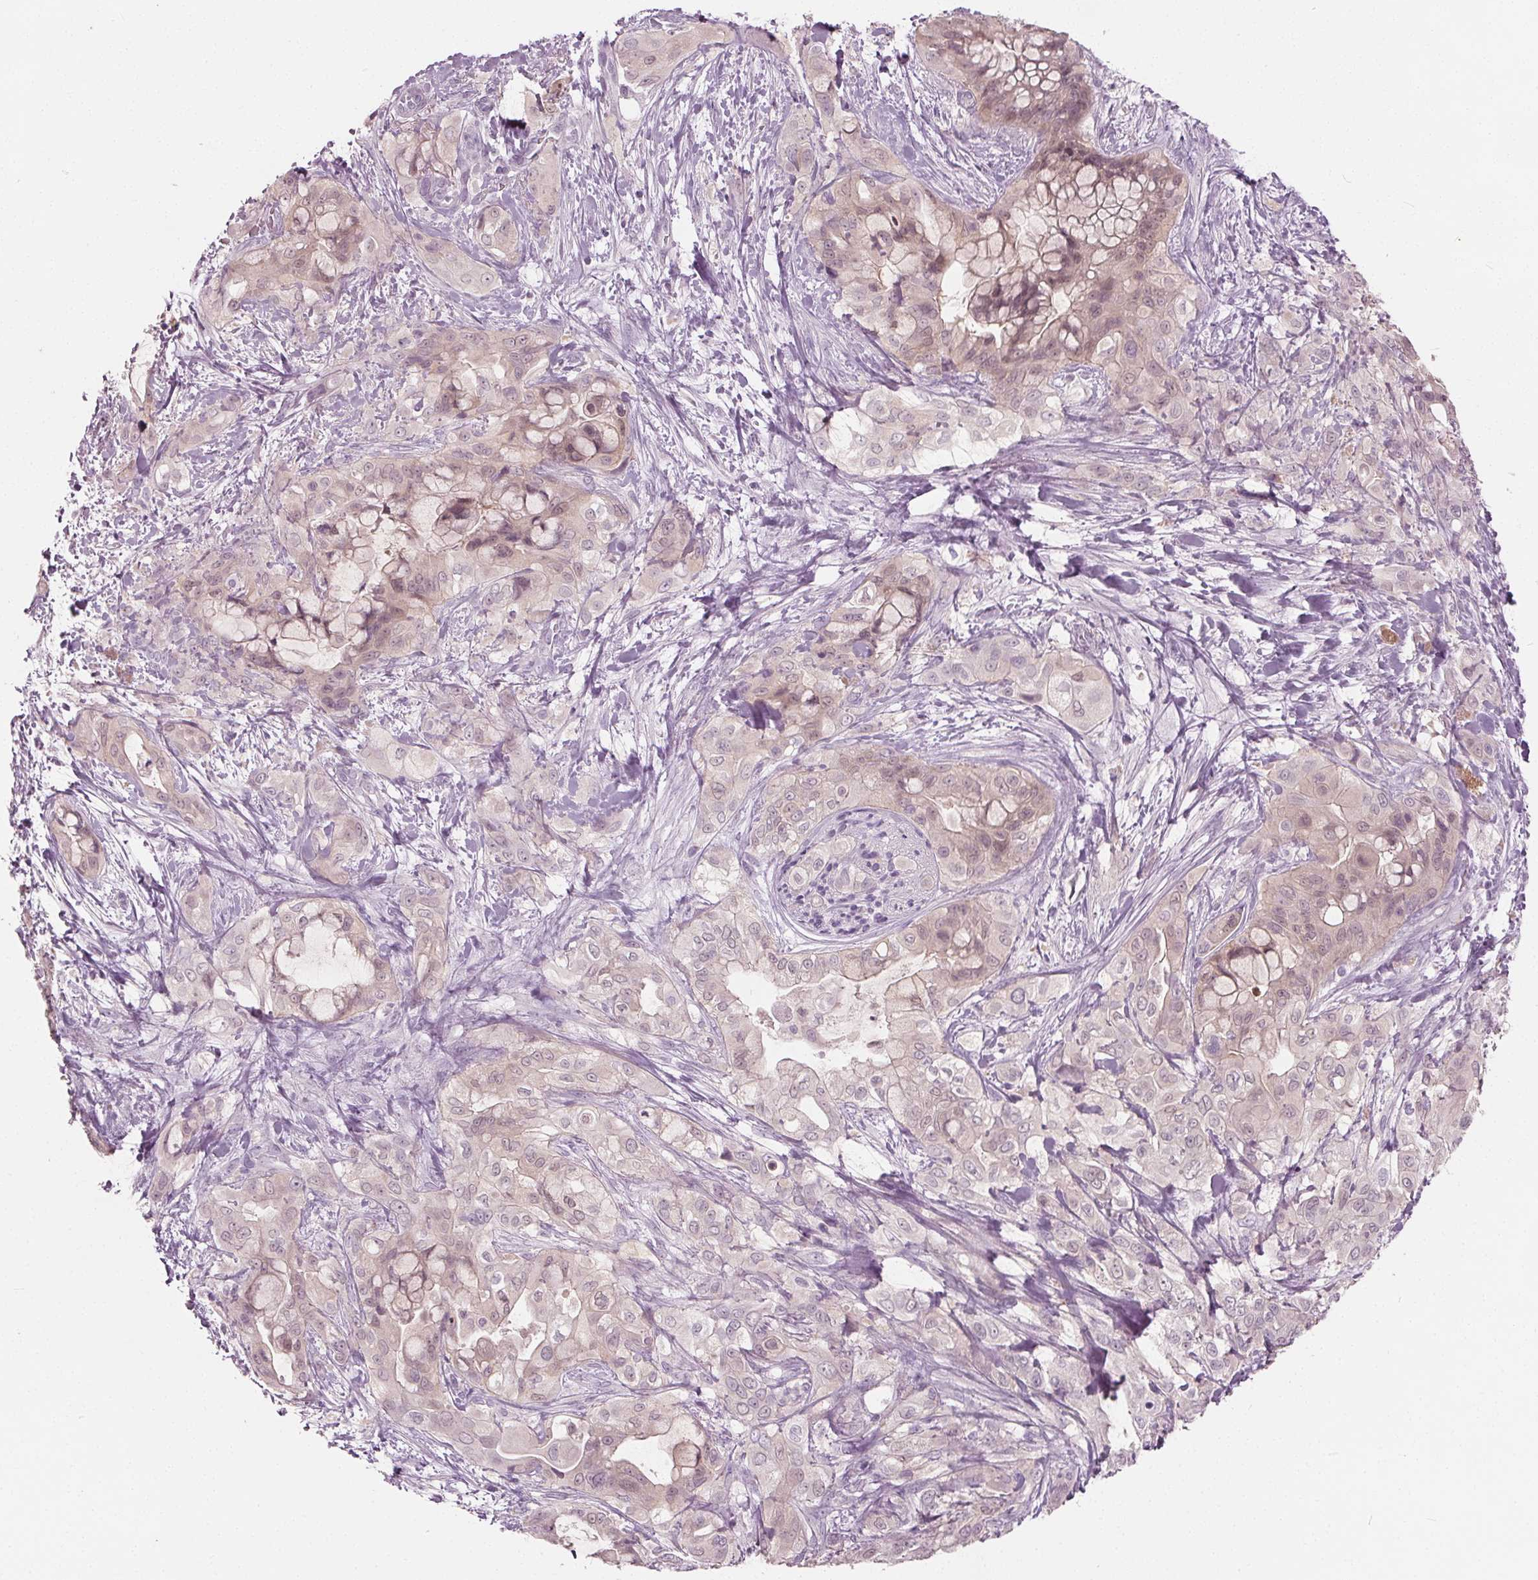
{"staining": {"intensity": "negative", "quantity": "none", "location": "none"}, "tissue": "pancreatic cancer", "cell_type": "Tumor cells", "image_type": "cancer", "snomed": [{"axis": "morphology", "description": "Adenocarcinoma, NOS"}, {"axis": "topography", "description": "Pancreas"}], "caption": "Pancreatic cancer stained for a protein using immunohistochemistry exhibits no positivity tumor cells.", "gene": "TKFC", "patient": {"sex": "male", "age": 71}}